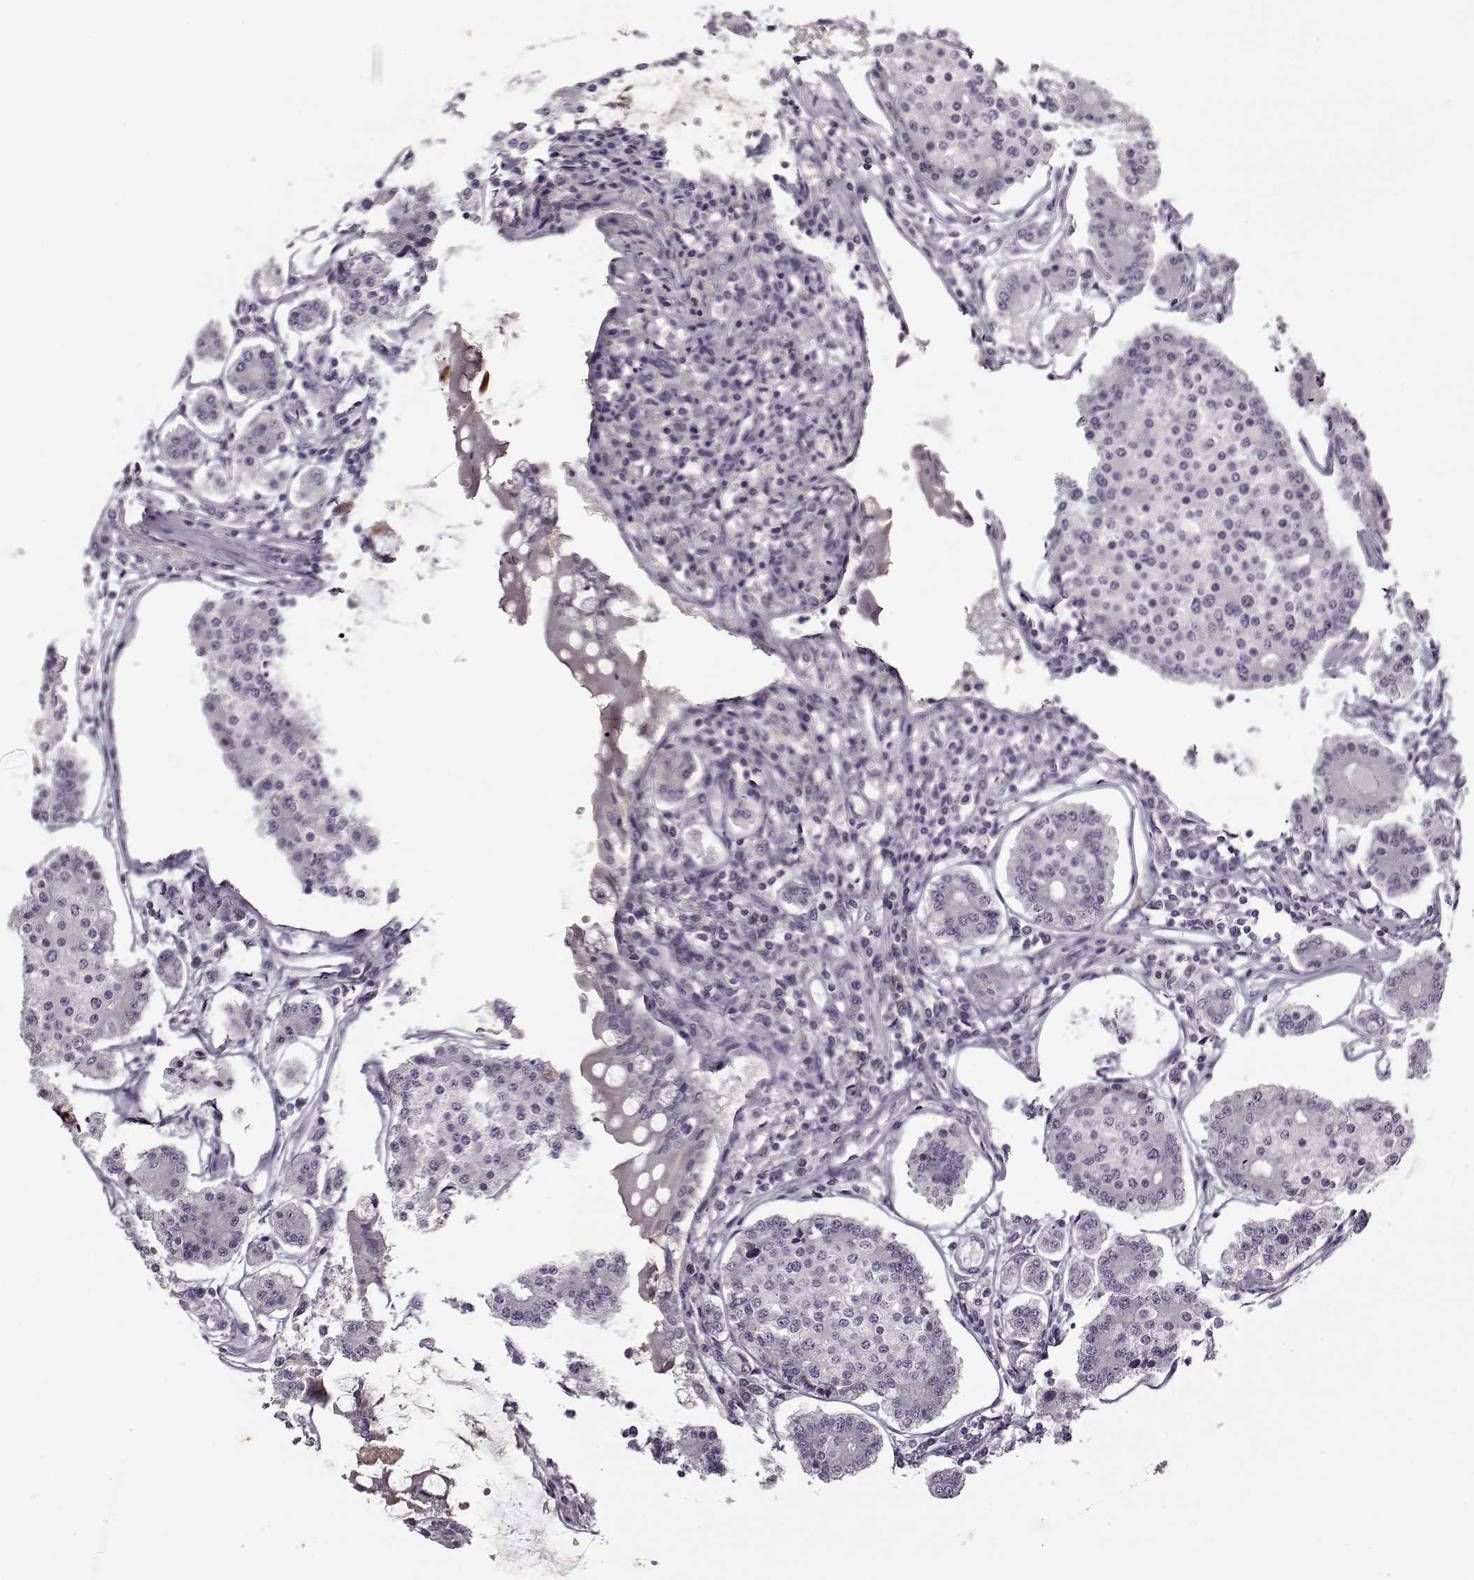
{"staining": {"intensity": "negative", "quantity": "none", "location": "none"}, "tissue": "carcinoid", "cell_type": "Tumor cells", "image_type": "cancer", "snomed": [{"axis": "morphology", "description": "Carcinoid, malignant, NOS"}, {"axis": "topography", "description": "Small intestine"}], "caption": "Immunohistochemistry histopathology image of neoplastic tissue: carcinoid (malignant) stained with DAB demonstrates no significant protein positivity in tumor cells. Nuclei are stained in blue.", "gene": "KRT9", "patient": {"sex": "female", "age": 65}}